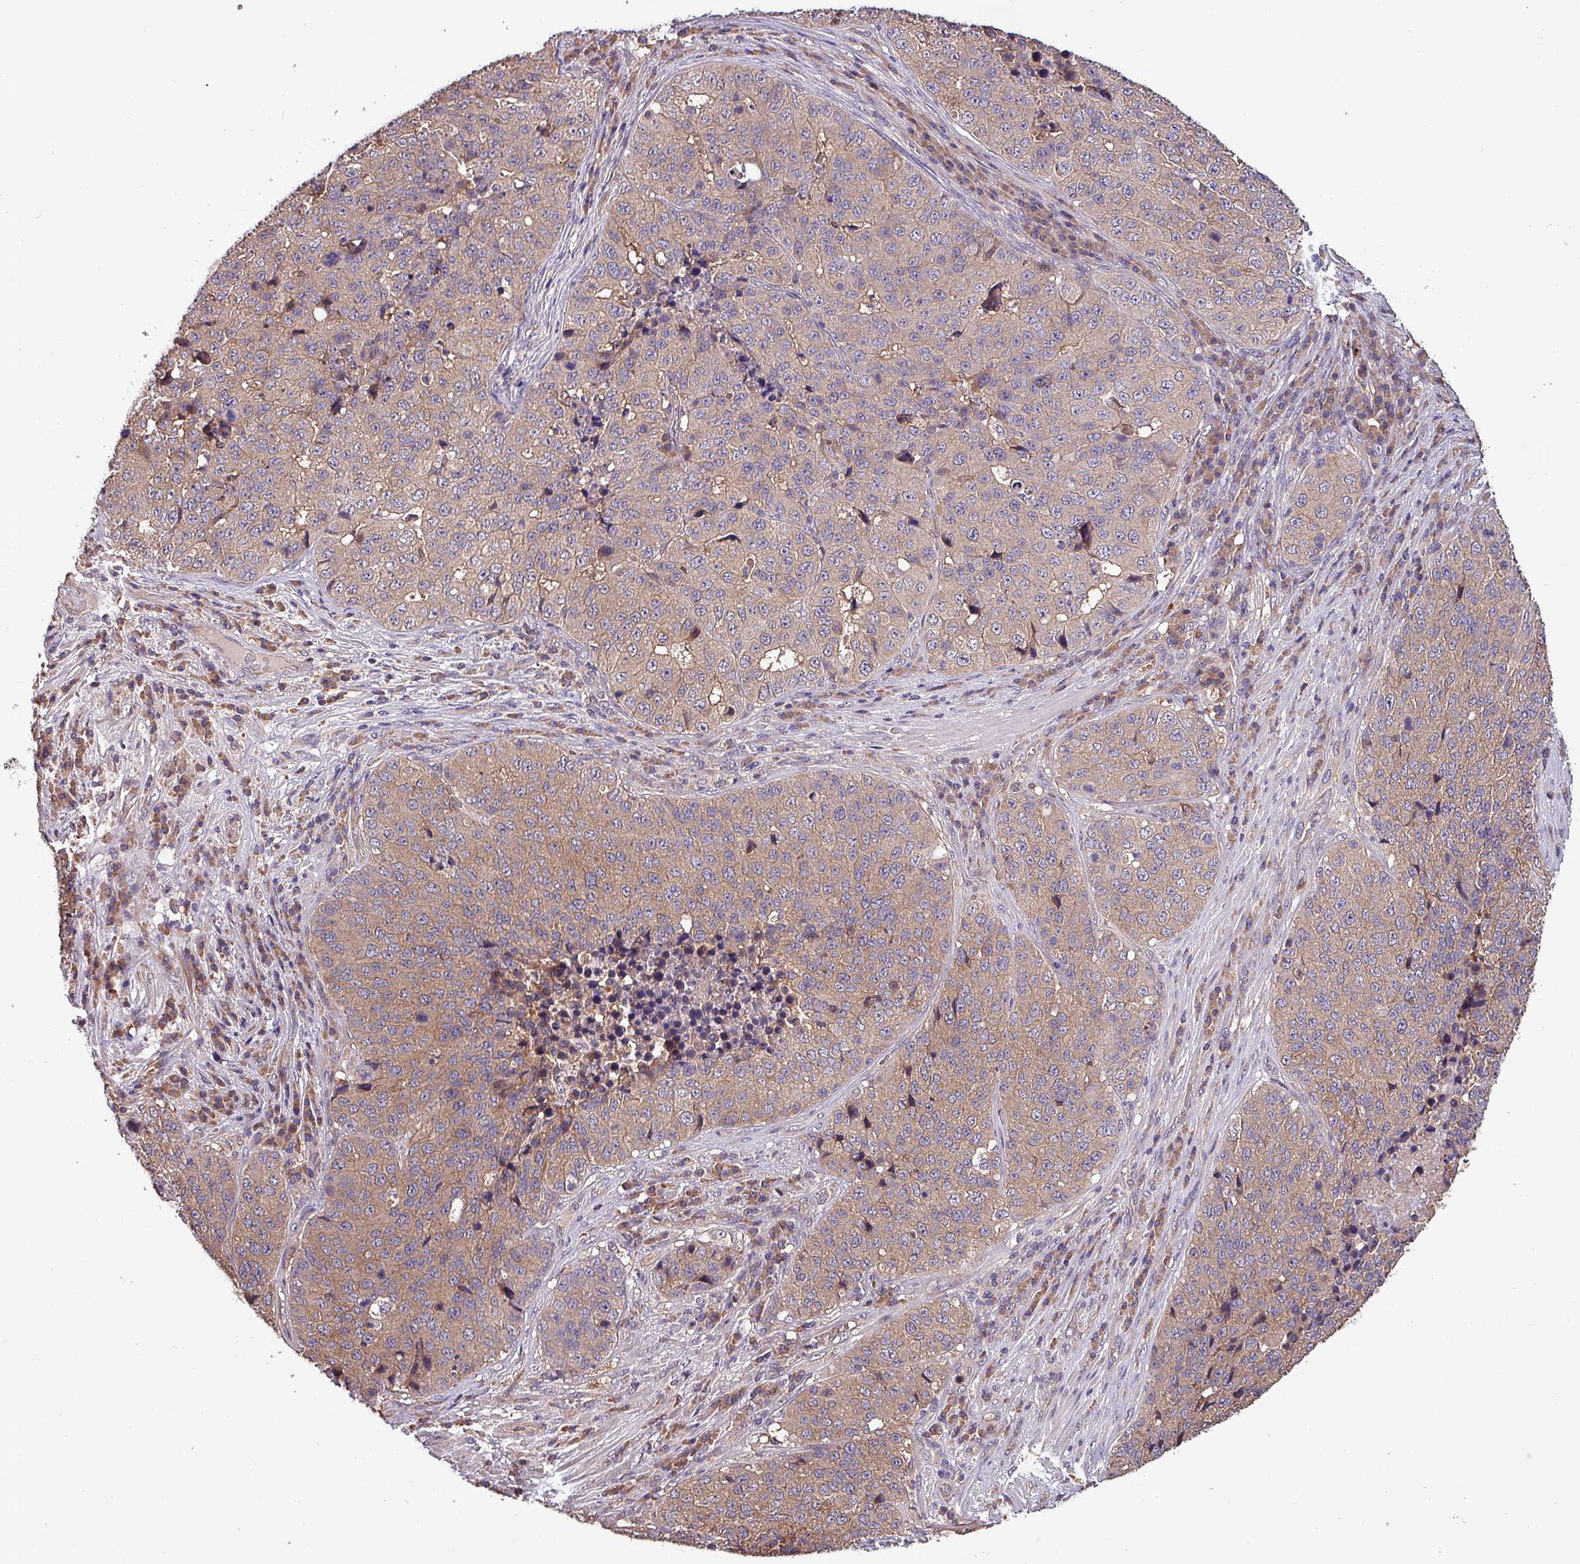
{"staining": {"intensity": "weak", "quantity": ">75%", "location": "cytoplasmic/membranous"}, "tissue": "stomach cancer", "cell_type": "Tumor cells", "image_type": "cancer", "snomed": [{"axis": "morphology", "description": "Adenocarcinoma, NOS"}, {"axis": "topography", "description": "Stomach"}], "caption": "IHC (DAB) staining of adenocarcinoma (stomach) demonstrates weak cytoplasmic/membranous protein staining in approximately >75% of tumor cells.", "gene": "PAFAH1B2", "patient": {"sex": "male", "age": 71}}